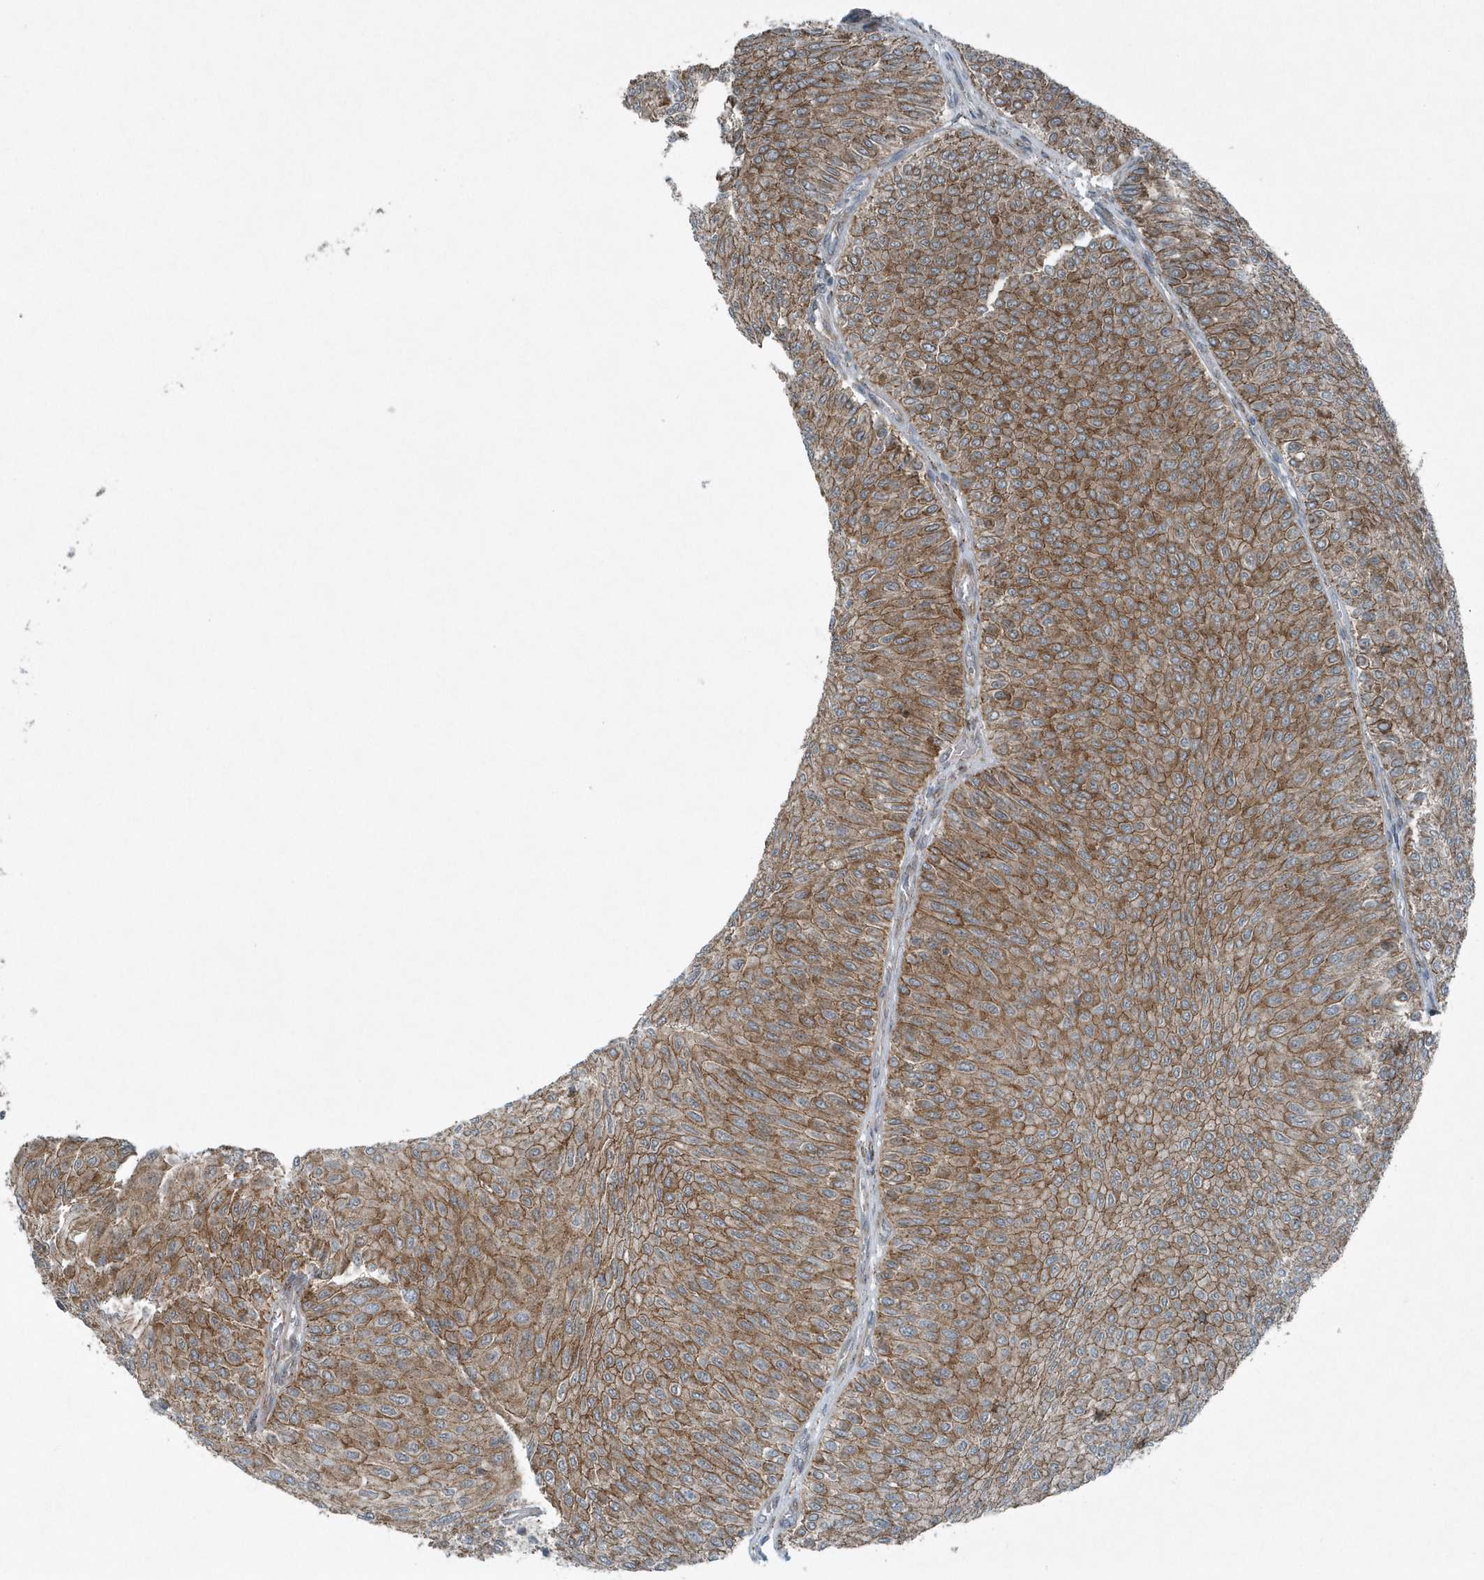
{"staining": {"intensity": "moderate", "quantity": ">75%", "location": "cytoplasmic/membranous"}, "tissue": "urothelial cancer", "cell_type": "Tumor cells", "image_type": "cancer", "snomed": [{"axis": "morphology", "description": "Urothelial carcinoma, Low grade"}, {"axis": "topography", "description": "Urinary bladder"}], "caption": "High-power microscopy captured an immunohistochemistry micrograph of low-grade urothelial carcinoma, revealing moderate cytoplasmic/membranous positivity in about >75% of tumor cells. (DAB (3,3'-diaminobenzidine) = brown stain, brightfield microscopy at high magnification).", "gene": "GCC2", "patient": {"sex": "male", "age": 78}}